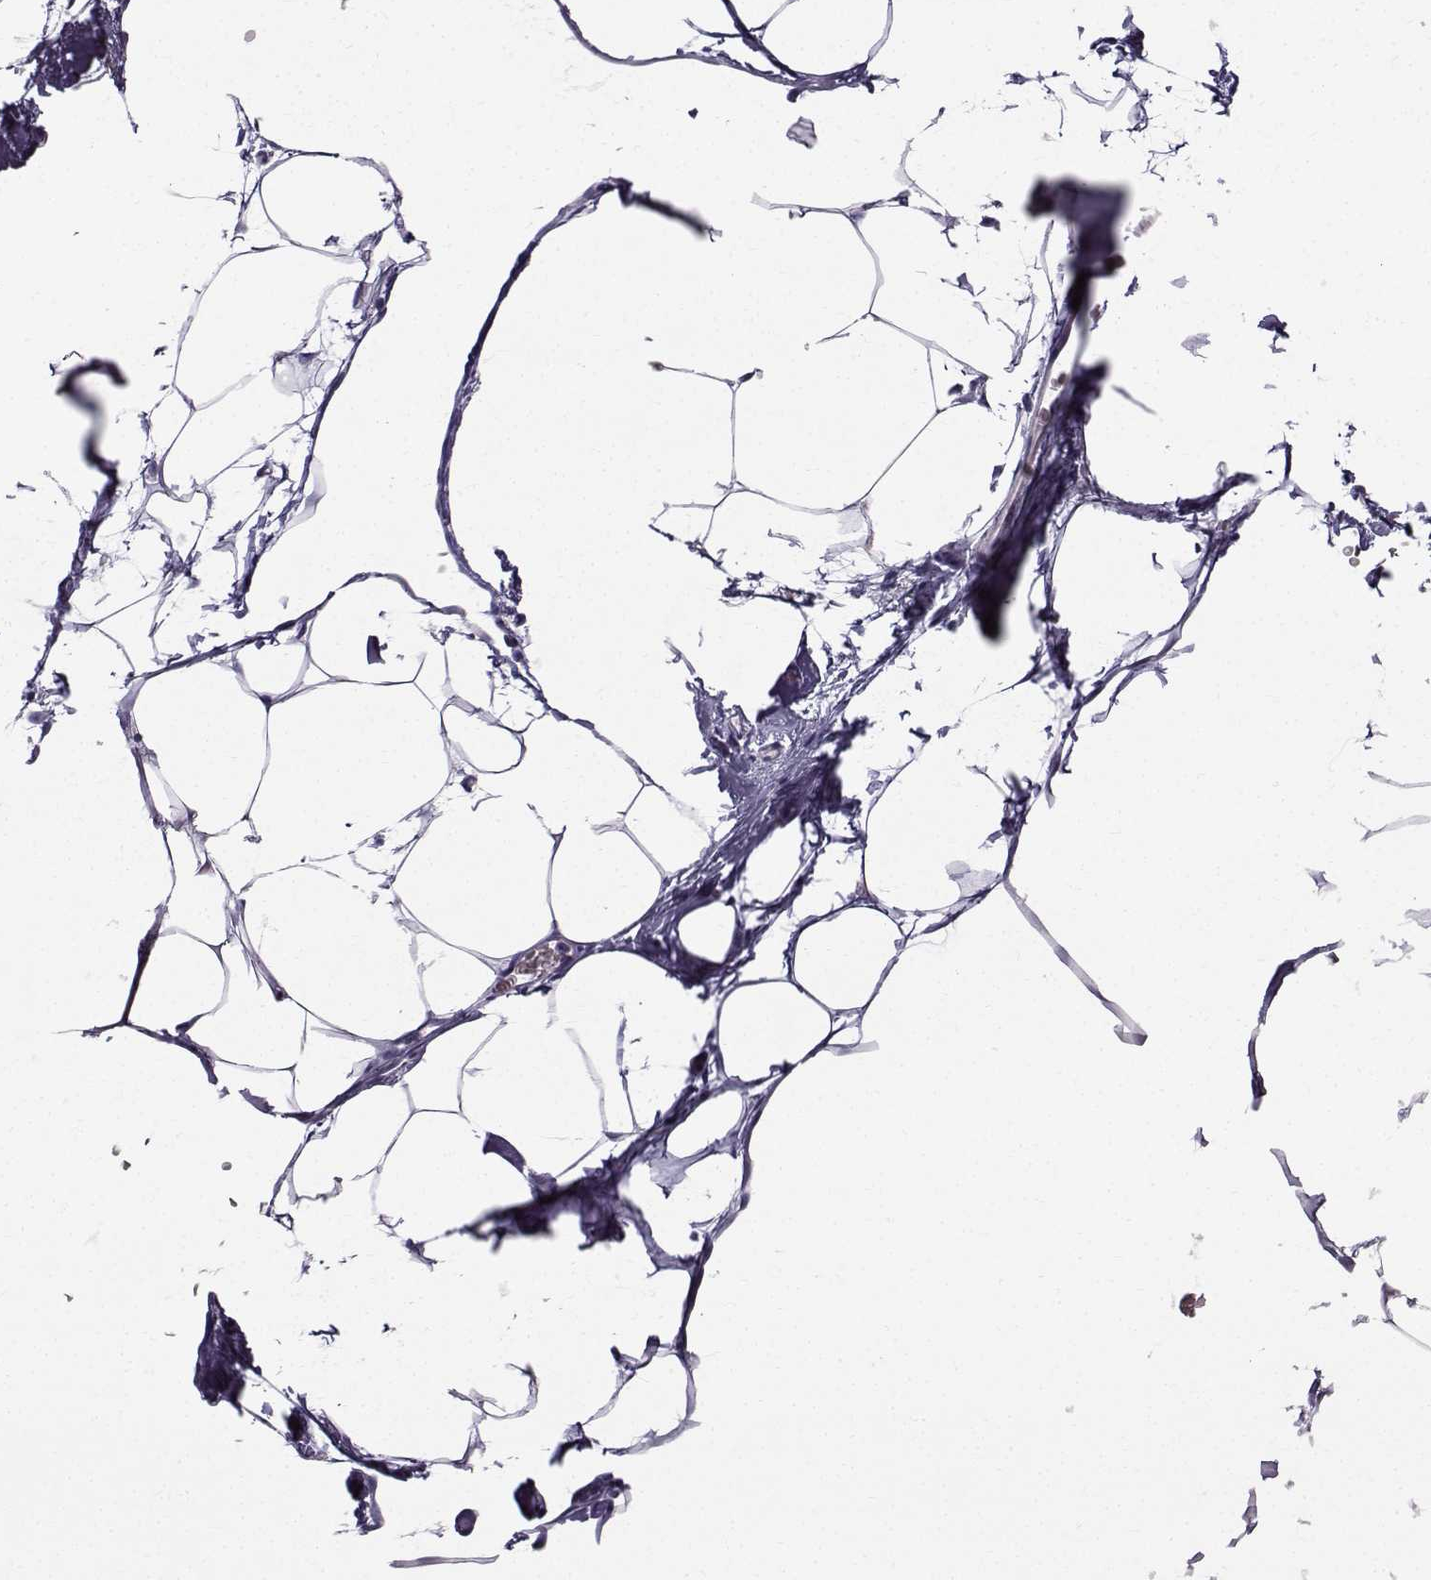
{"staining": {"intensity": "negative", "quantity": "none", "location": "none"}, "tissue": "adipose tissue", "cell_type": "Adipocytes", "image_type": "normal", "snomed": [{"axis": "morphology", "description": "Normal tissue, NOS"}, {"axis": "topography", "description": "Adipose tissue"}], "caption": "Immunohistochemical staining of normal adipose tissue demonstrates no significant expression in adipocytes. Brightfield microscopy of IHC stained with DAB (brown) and hematoxylin (blue), captured at high magnification.", "gene": "ROPN1B", "patient": {"sex": "male", "age": 57}}